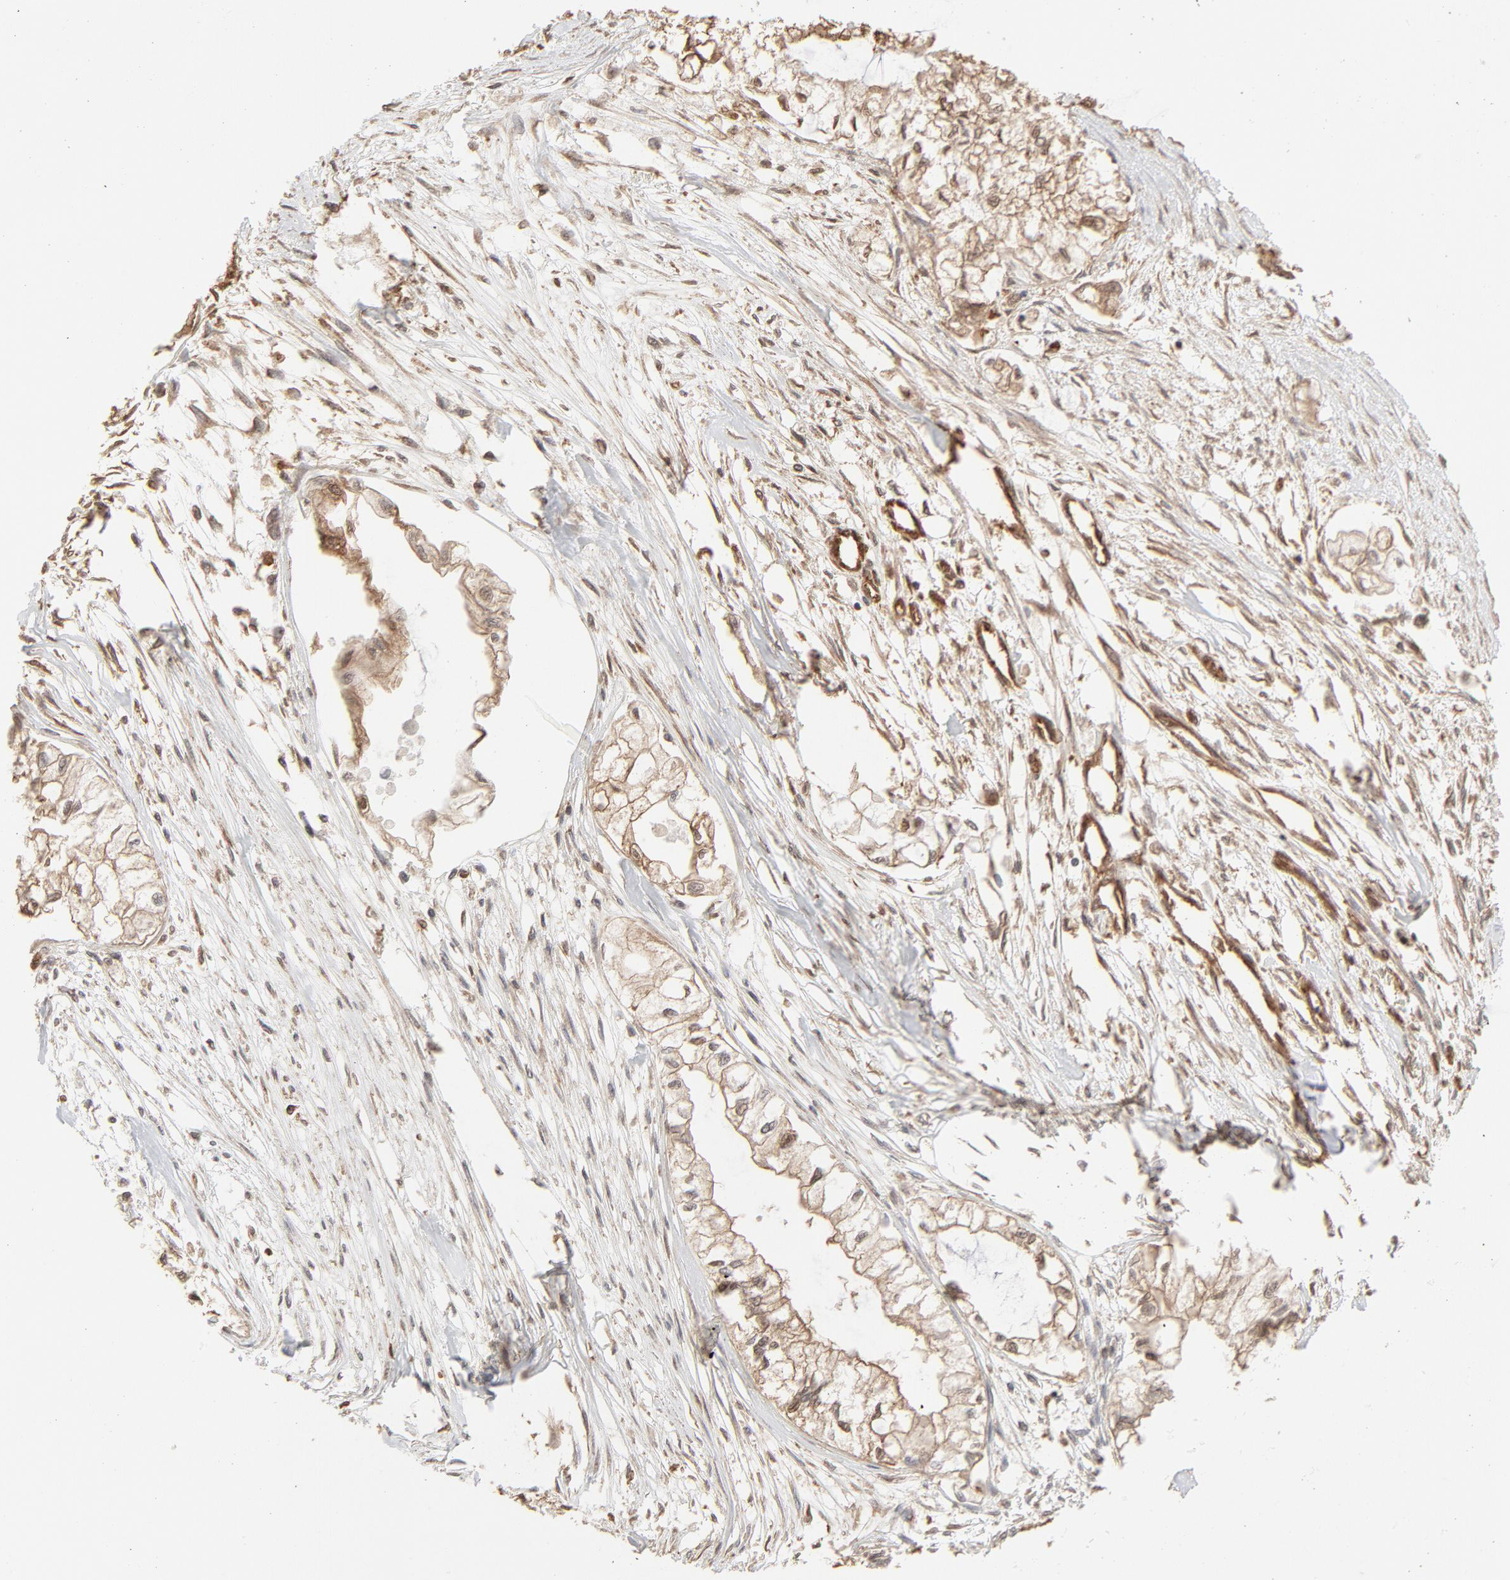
{"staining": {"intensity": "moderate", "quantity": ">75%", "location": "cytoplasmic/membranous"}, "tissue": "pancreatic cancer", "cell_type": "Tumor cells", "image_type": "cancer", "snomed": [{"axis": "morphology", "description": "Adenocarcinoma, NOS"}, {"axis": "topography", "description": "Pancreas"}], "caption": "The micrograph reveals staining of adenocarcinoma (pancreatic), revealing moderate cytoplasmic/membranous protein expression (brown color) within tumor cells.", "gene": "PPP2CA", "patient": {"sex": "male", "age": 79}}